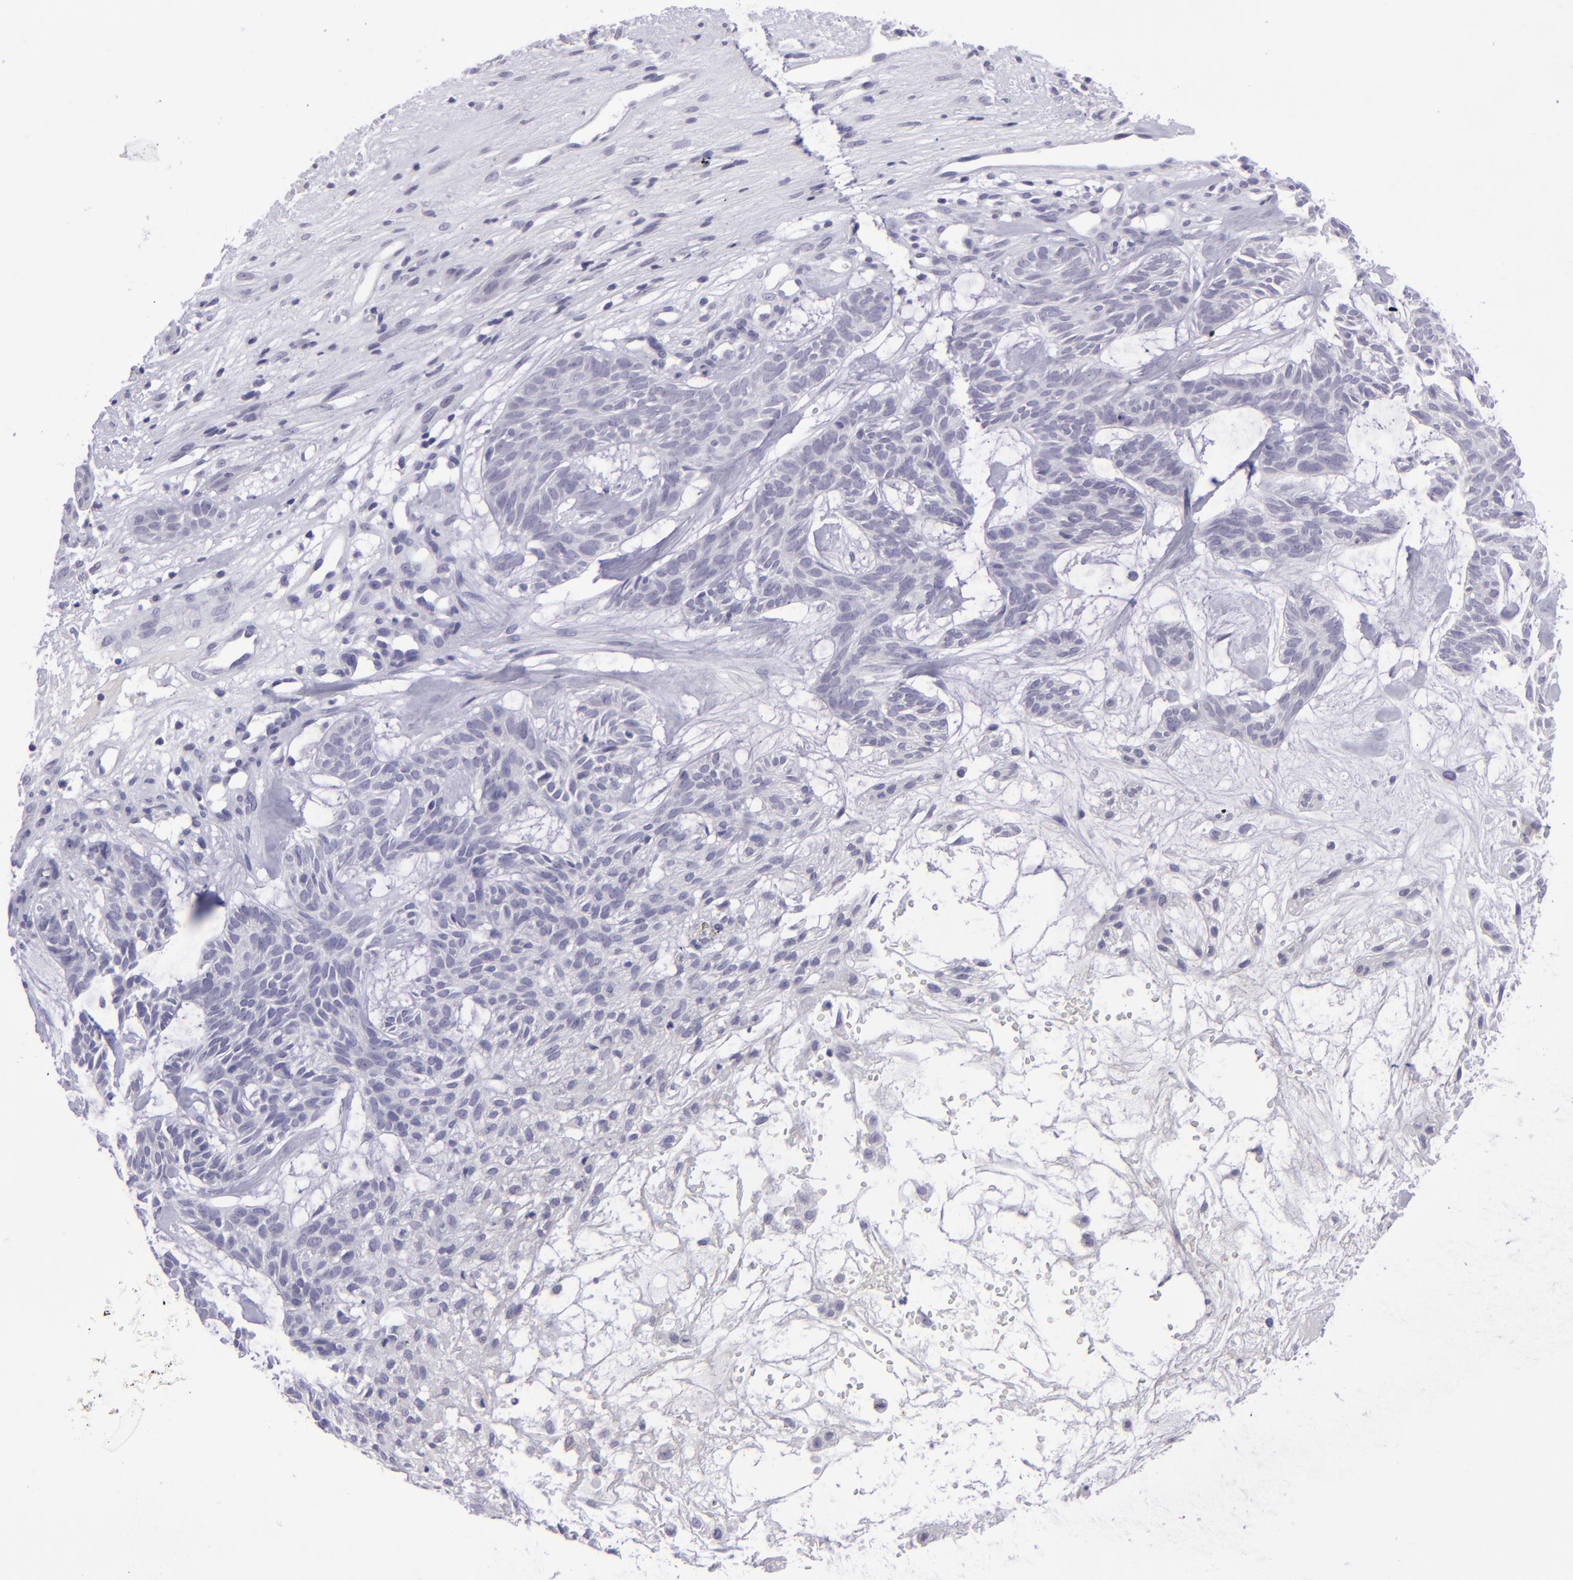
{"staining": {"intensity": "negative", "quantity": "none", "location": "none"}, "tissue": "skin cancer", "cell_type": "Tumor cells", "image_type": "cancer", "snomed": [{"axis": "morphology", "description": "Basal cell carcinoma"}, {"axis": "topography", "description": "Skin"}], "caption": "This is an immunohistochemistry (IHC) micrograph of human skin cancer. There is no expression in tumor cells.", "gene": "POU2F2", "patient": {"sex": "male", "age": 75}}